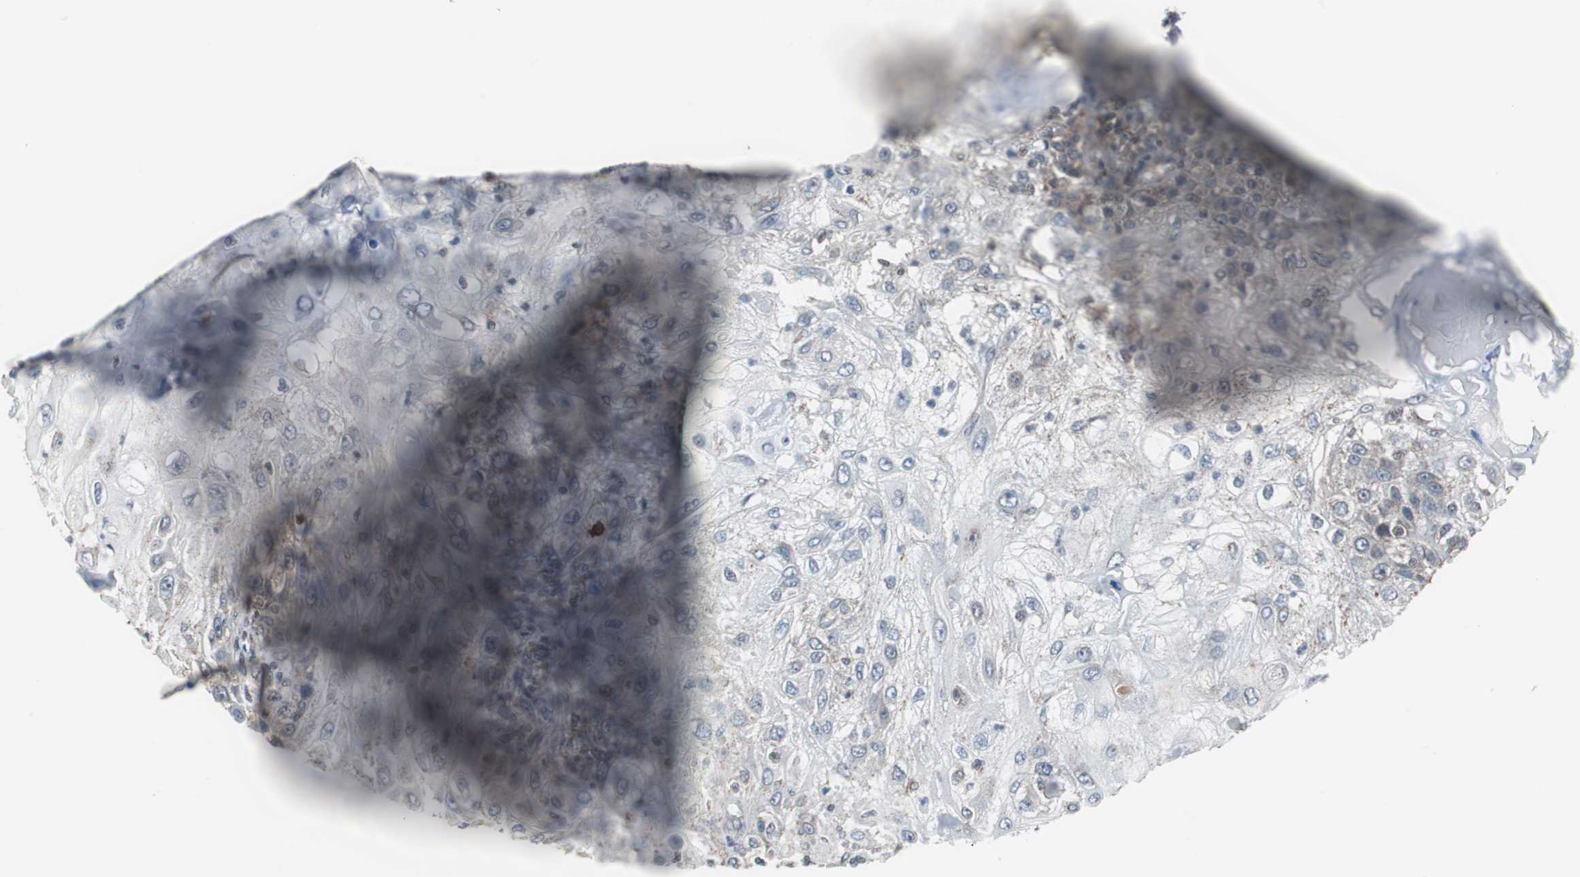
{"staining": {"intensity": "negative", "quantity": "none", "location": "none"}, "tissue": "skin cancer", "cell_type": "Tumor cells", "image_type": "cancer", "snomed": [{"axis": "morphology", "description": "Normal tissue, NOS"}, {"axis": "morphology", "description": "Squamous cell carcinoma, NOS"}, {"axis": "topography", "description": "Skin"}], "caption": "Skin cancer stained for a protein using IHC shows no staining tumor cells.", "gene": "ZHX2", "patient": {"sex": "female", "age": 83}}